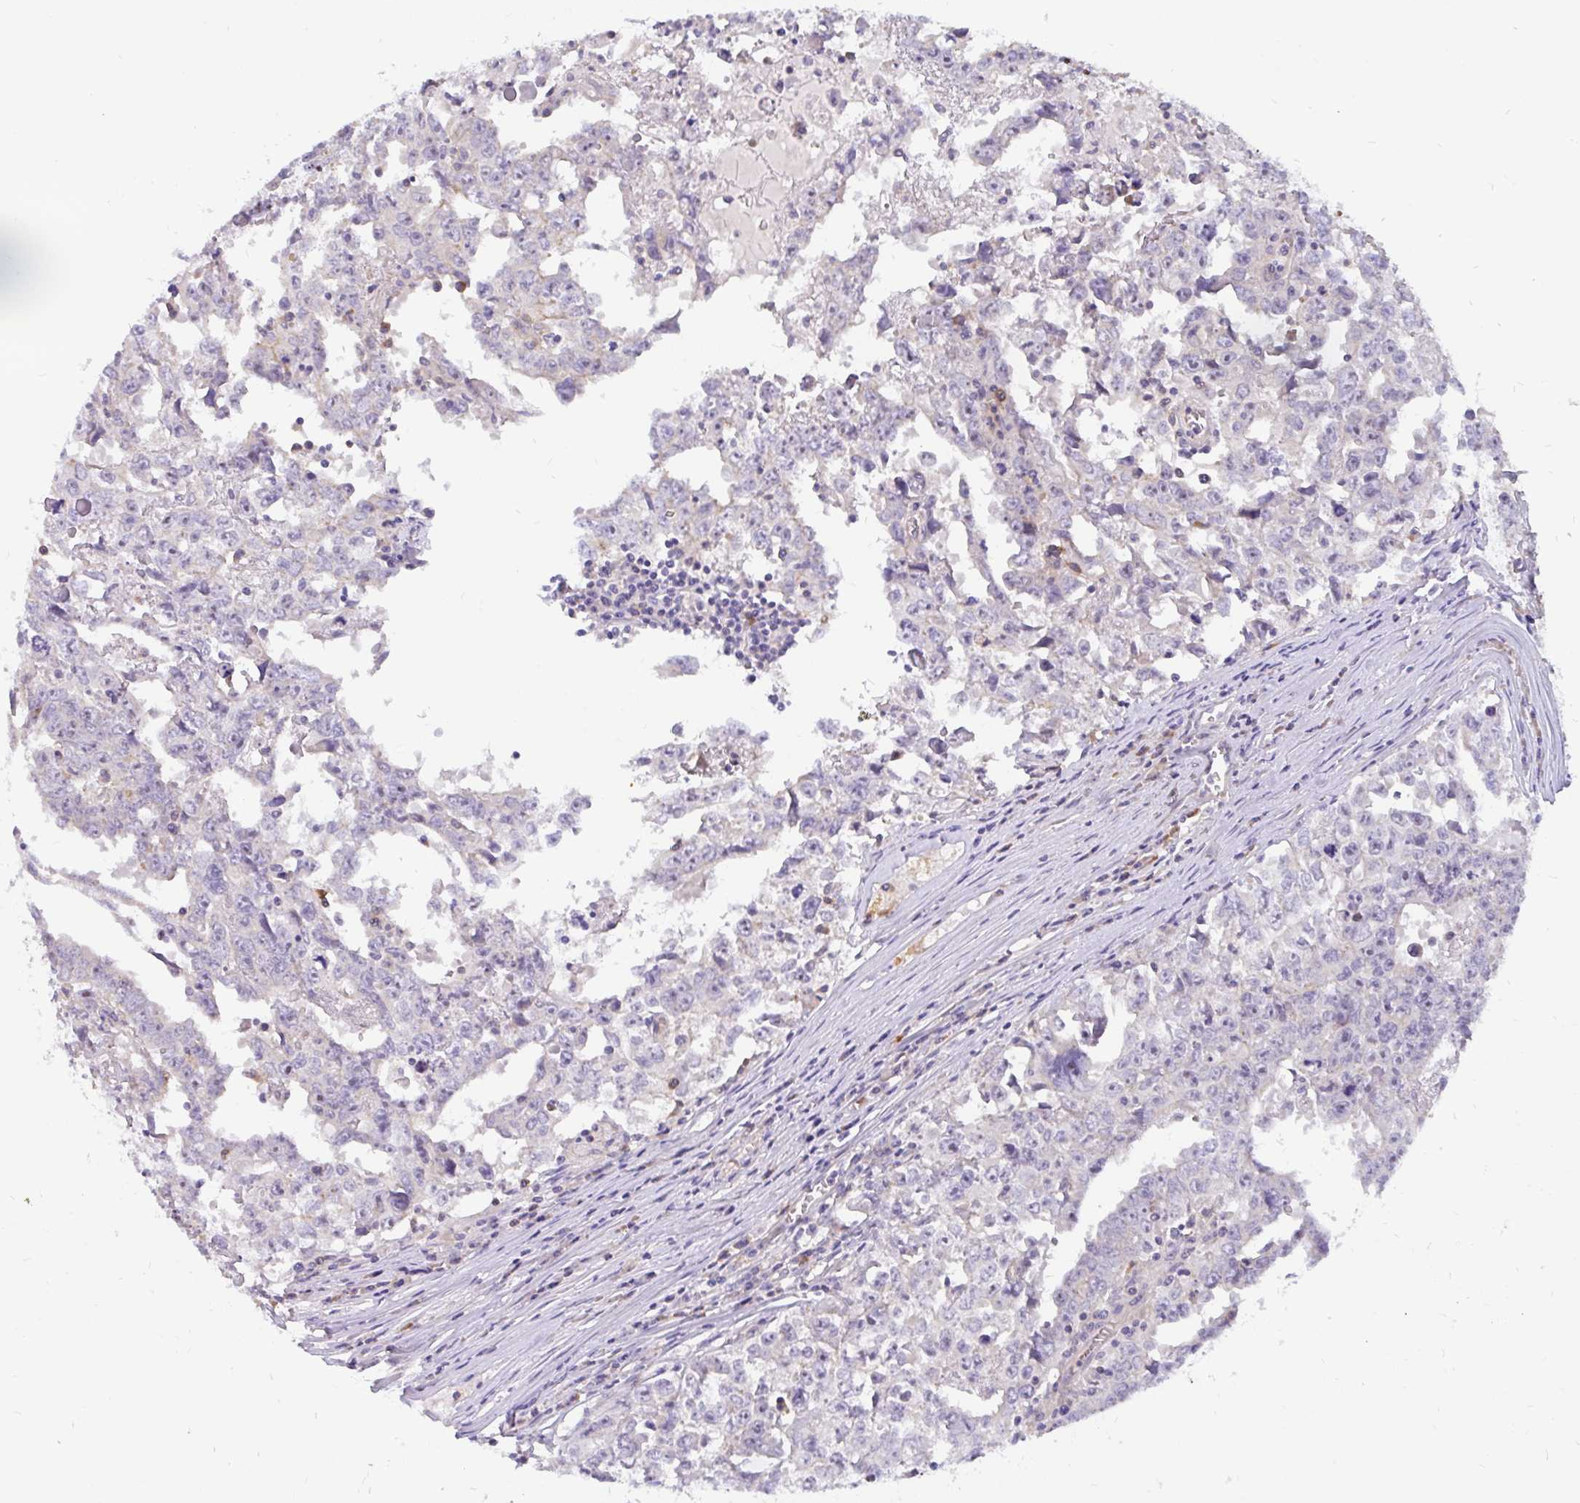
{"staining": {"intensity": "negative", "quantity": "none", "location": "none"}, "tissue": "testis cancer", "cell_type": "Tumor cells", "image_type": "cancer", "snomed": [{"axis": "morphology", "description": "Carcinoma, Embryonal, NOS"}, {"axis": "topography", "description": "Testis"}], "caption": "An immunohistochemistry photomicrograph of testis cancer is shown. There is no staining in tumor cells of testis cancer.", "gene": "LRRC26", "patient": {"sex": "male", "age": 22}}